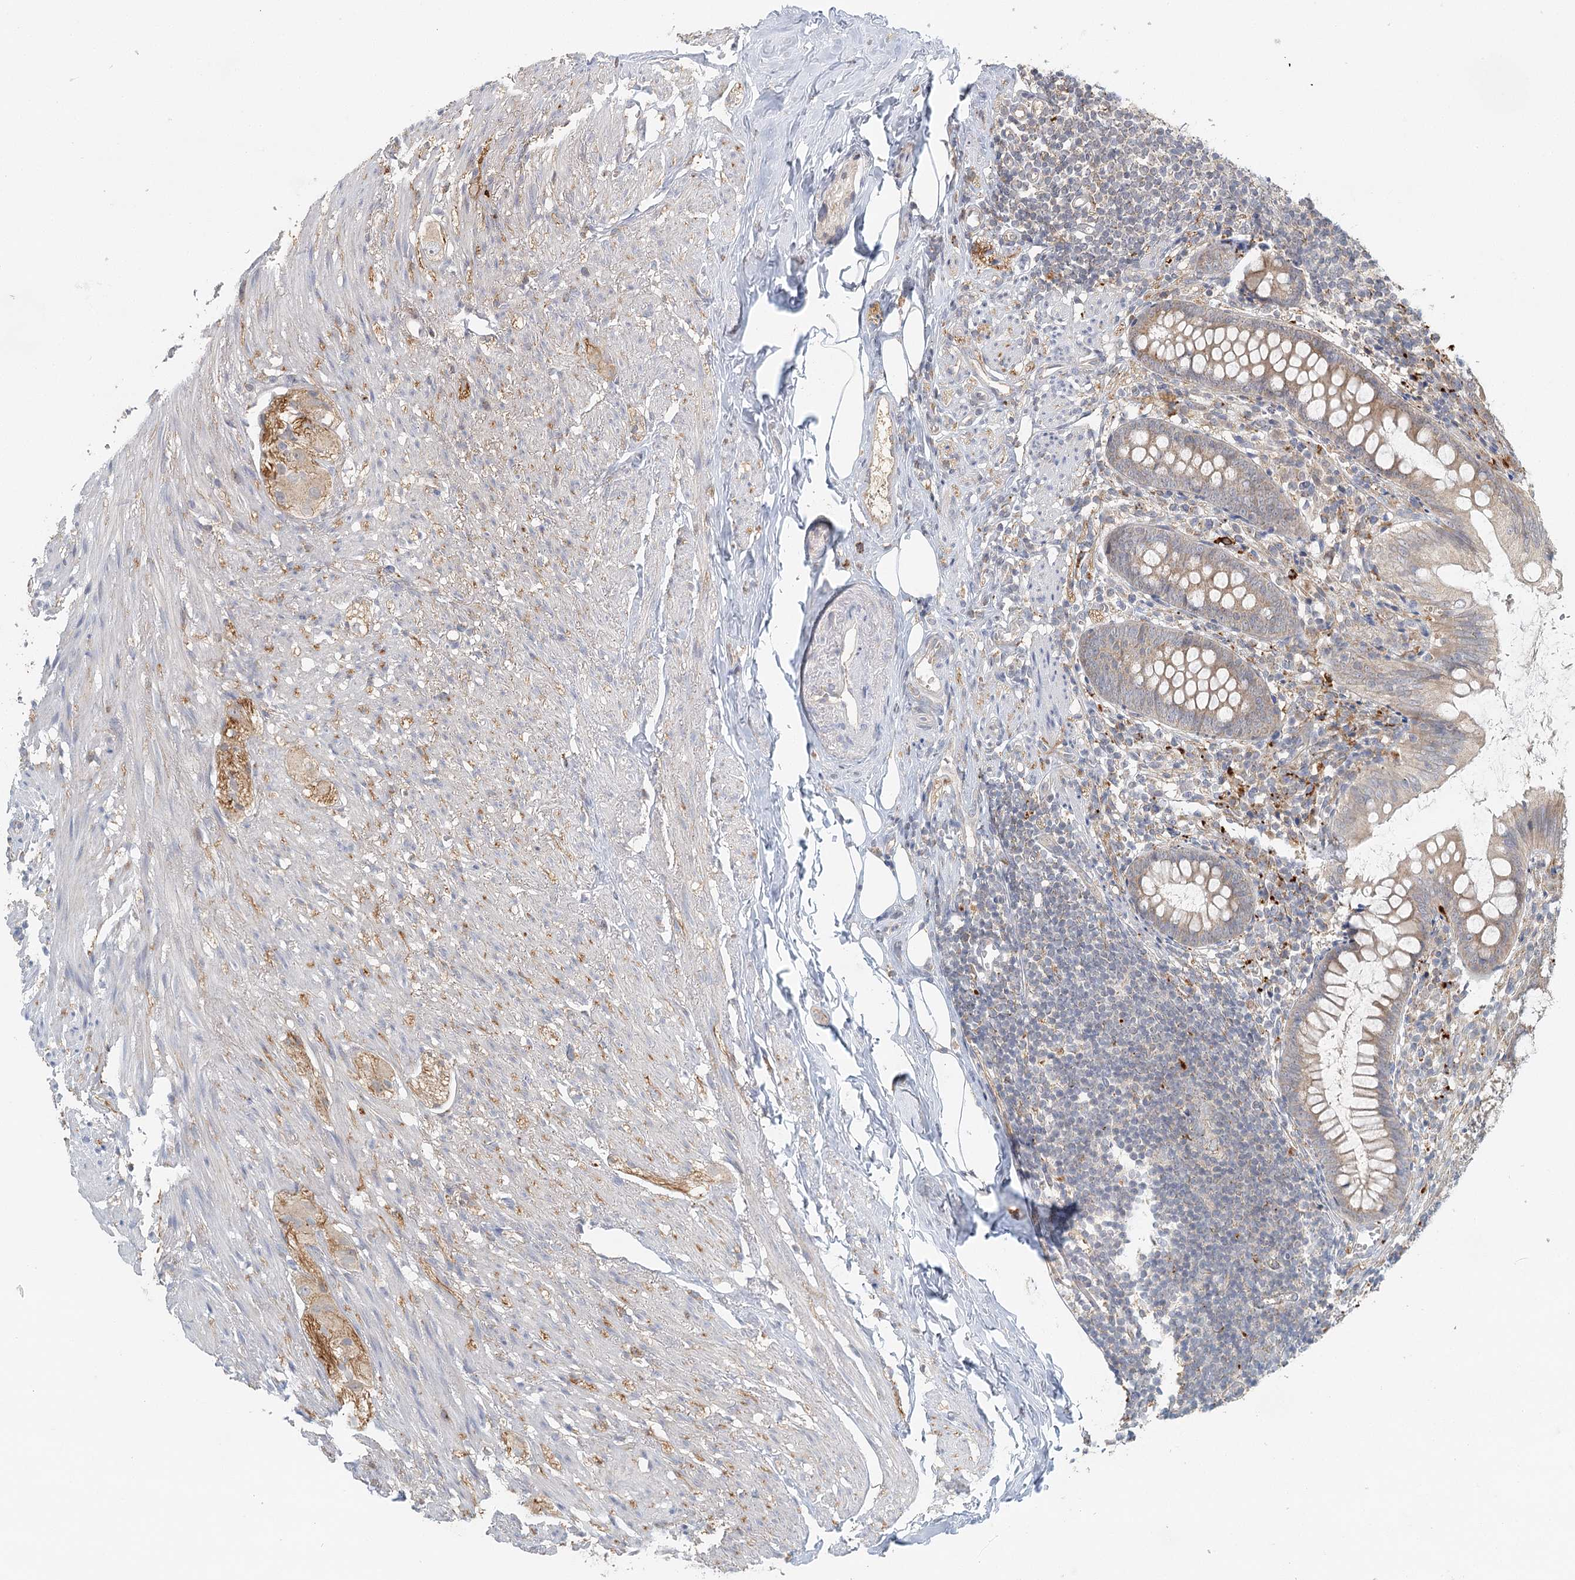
{"staining": {"intensity": "weak", "quantity": ">75%", "location": "cytoplasmic/membranous"}, "tissue": "appendix", "cell_type": "Glandular cells", "image_type": "normal", "snomed": [{"axis": "morphology", "description": "Normal tissue, NOS"}, {"axis": "topography", "description": "Appendix"}], "caption": "Protein analysis of benign appendix shows weak cytoplasmic/membranous staining in about >75% of glandular cells.", "gene": "VSIG1", "patient": {"sex": "female", "age": 77}}